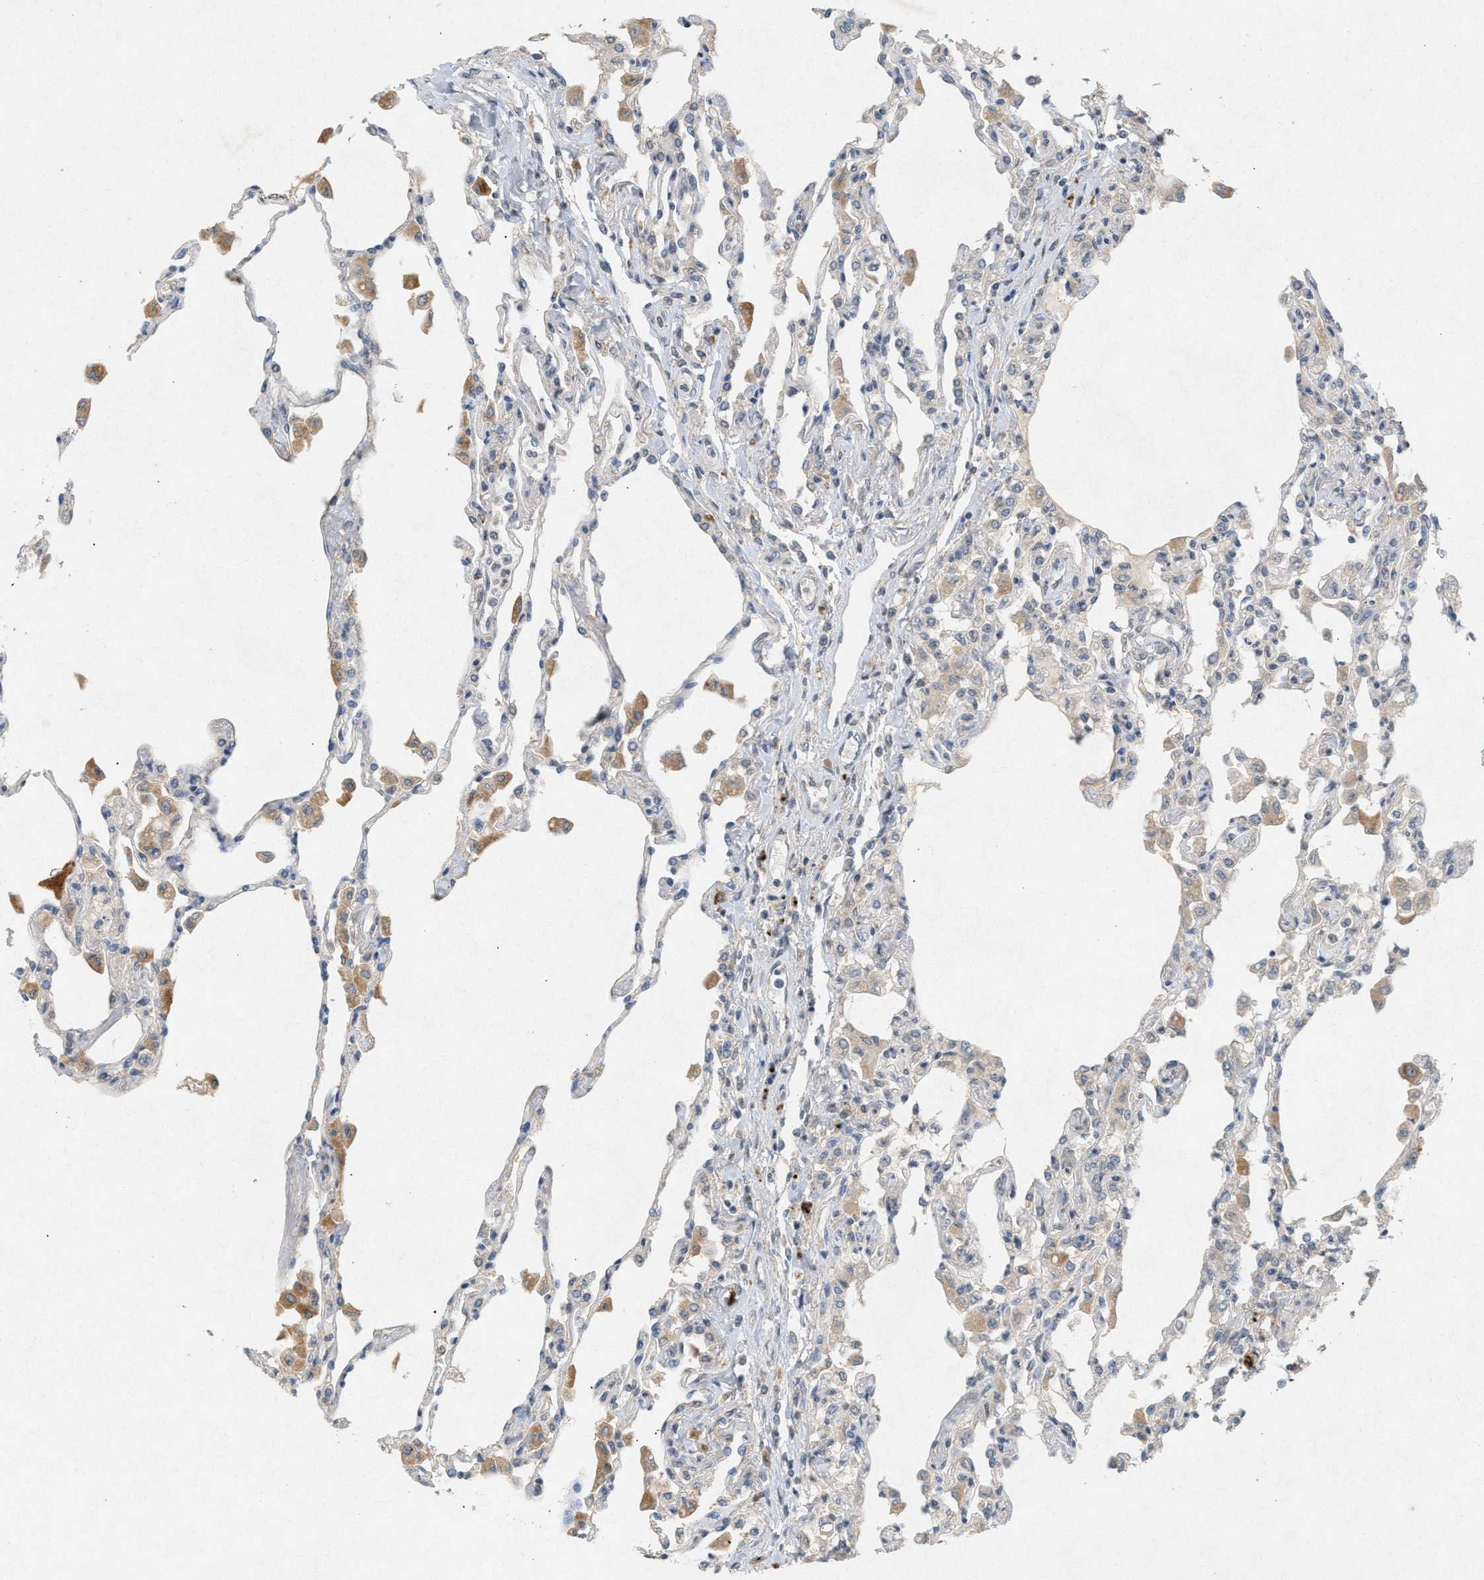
{"staining": {"intensity": "weak", "quantity": "<25%", "location": "cytoplasmic/membranous"}, "tissue": "lung", "cell_type": "Alveolar cells", "image_type": "normal", "snomed": [{"axis": "morphology", "description": "Normal tissue, NOS"}, {"axis": "topography", "description": "Bronchus"}, {"axis": "topography", "description": "Lung"}], "caption": "This is an immunohistochemistry histopathology image of benign human lung. There is no positivity in alveolar cells.", "gene": "DCAF7", "patient": {"sex": "female", "age": 49}}